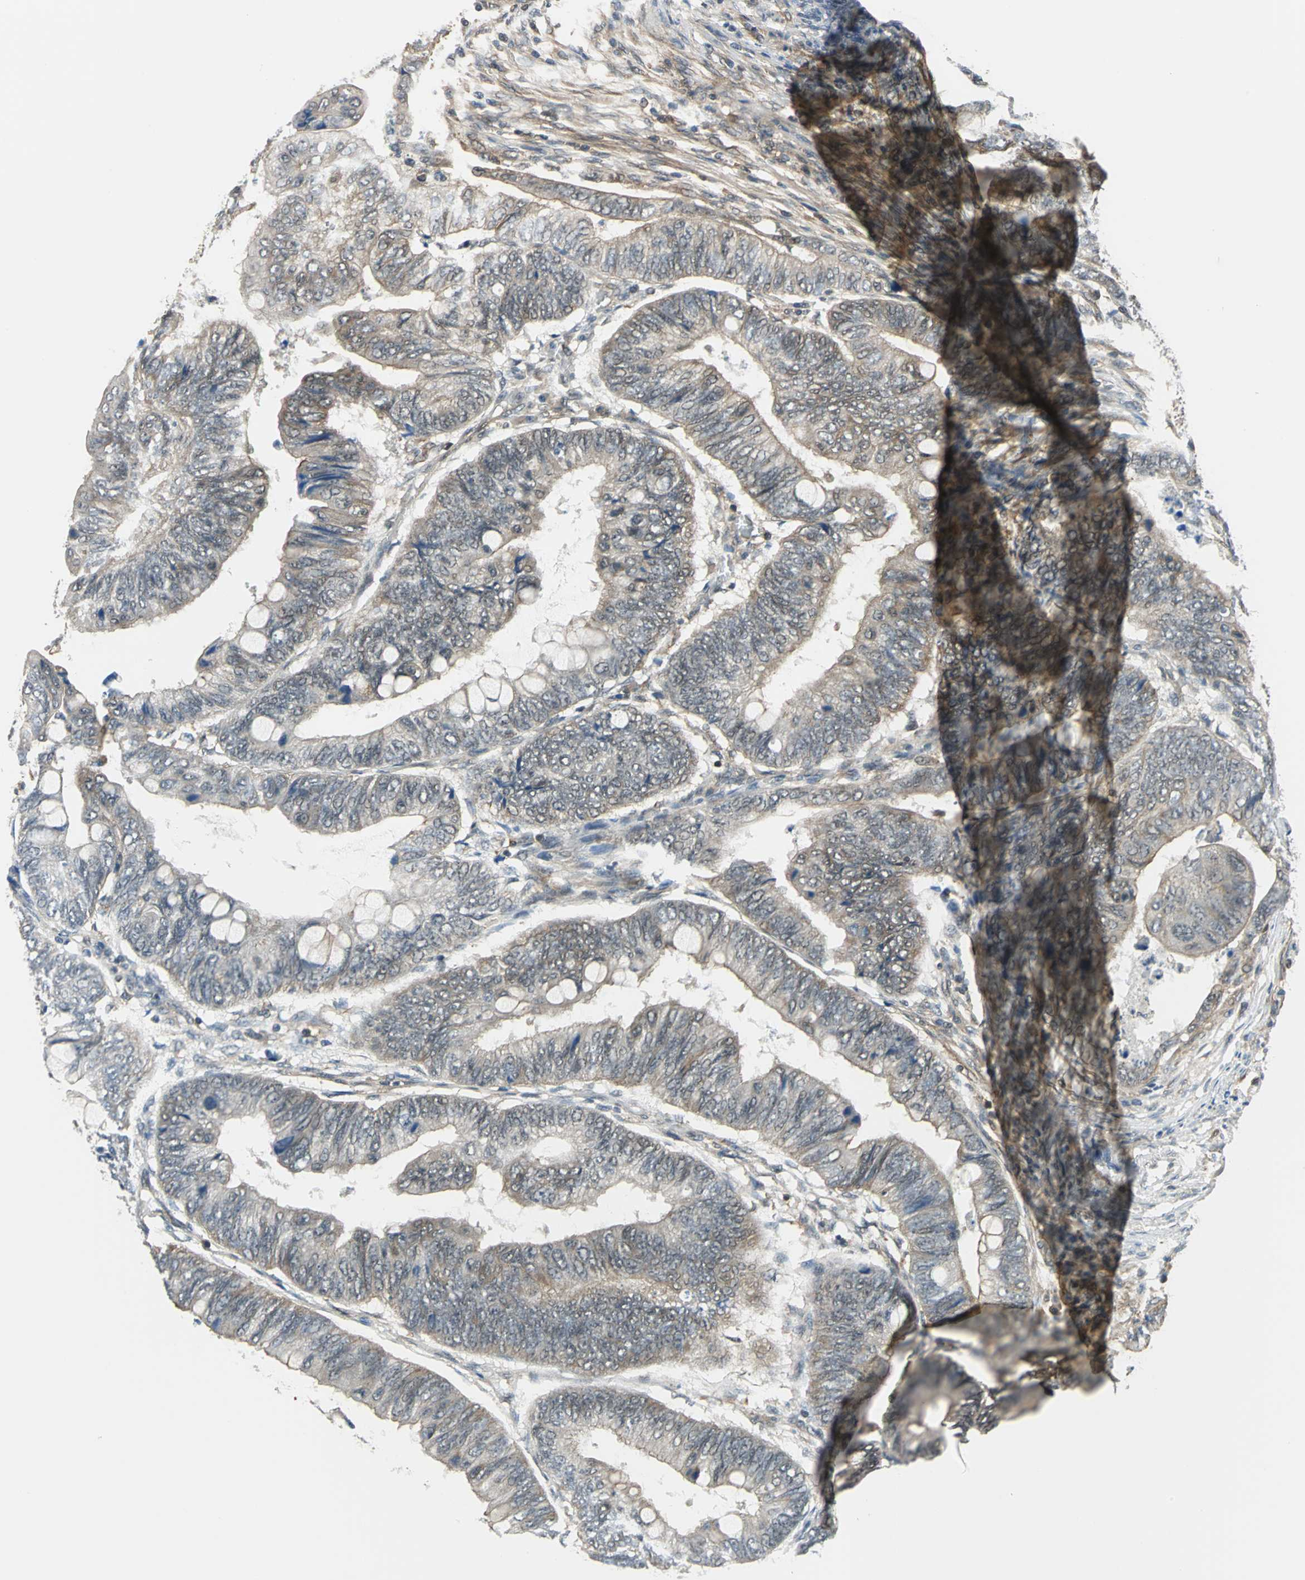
{"staining": {"intensity": "moderate", "quantity": "25%-75%", "location": "cytoplasmic/membranous,nuclear"}, "tissue": "colorectal cancer", "cell_type": "Tumor cells", "image_type": "cancer", "snomed": [{"axis": "morphology", "description": "Normal tissue, NOS"}, {"axis": "morphology", "description": "Adenocarcinoma, NOS"}, {"axis": "topography", "description": "Rectum"}, {"axis": "topography", "description": "Peripheral nerve tissue"}], "caption": "Immunohistochemical staining of adenocarcinoma (colorectal) demonstrates medium levels of moderate cytoplasmic/membranous and nuclear protein staining in about 25%-75% of tumor cells.", "gene": "ARPC3", "patient": {"sex": "male", "age": 92}}